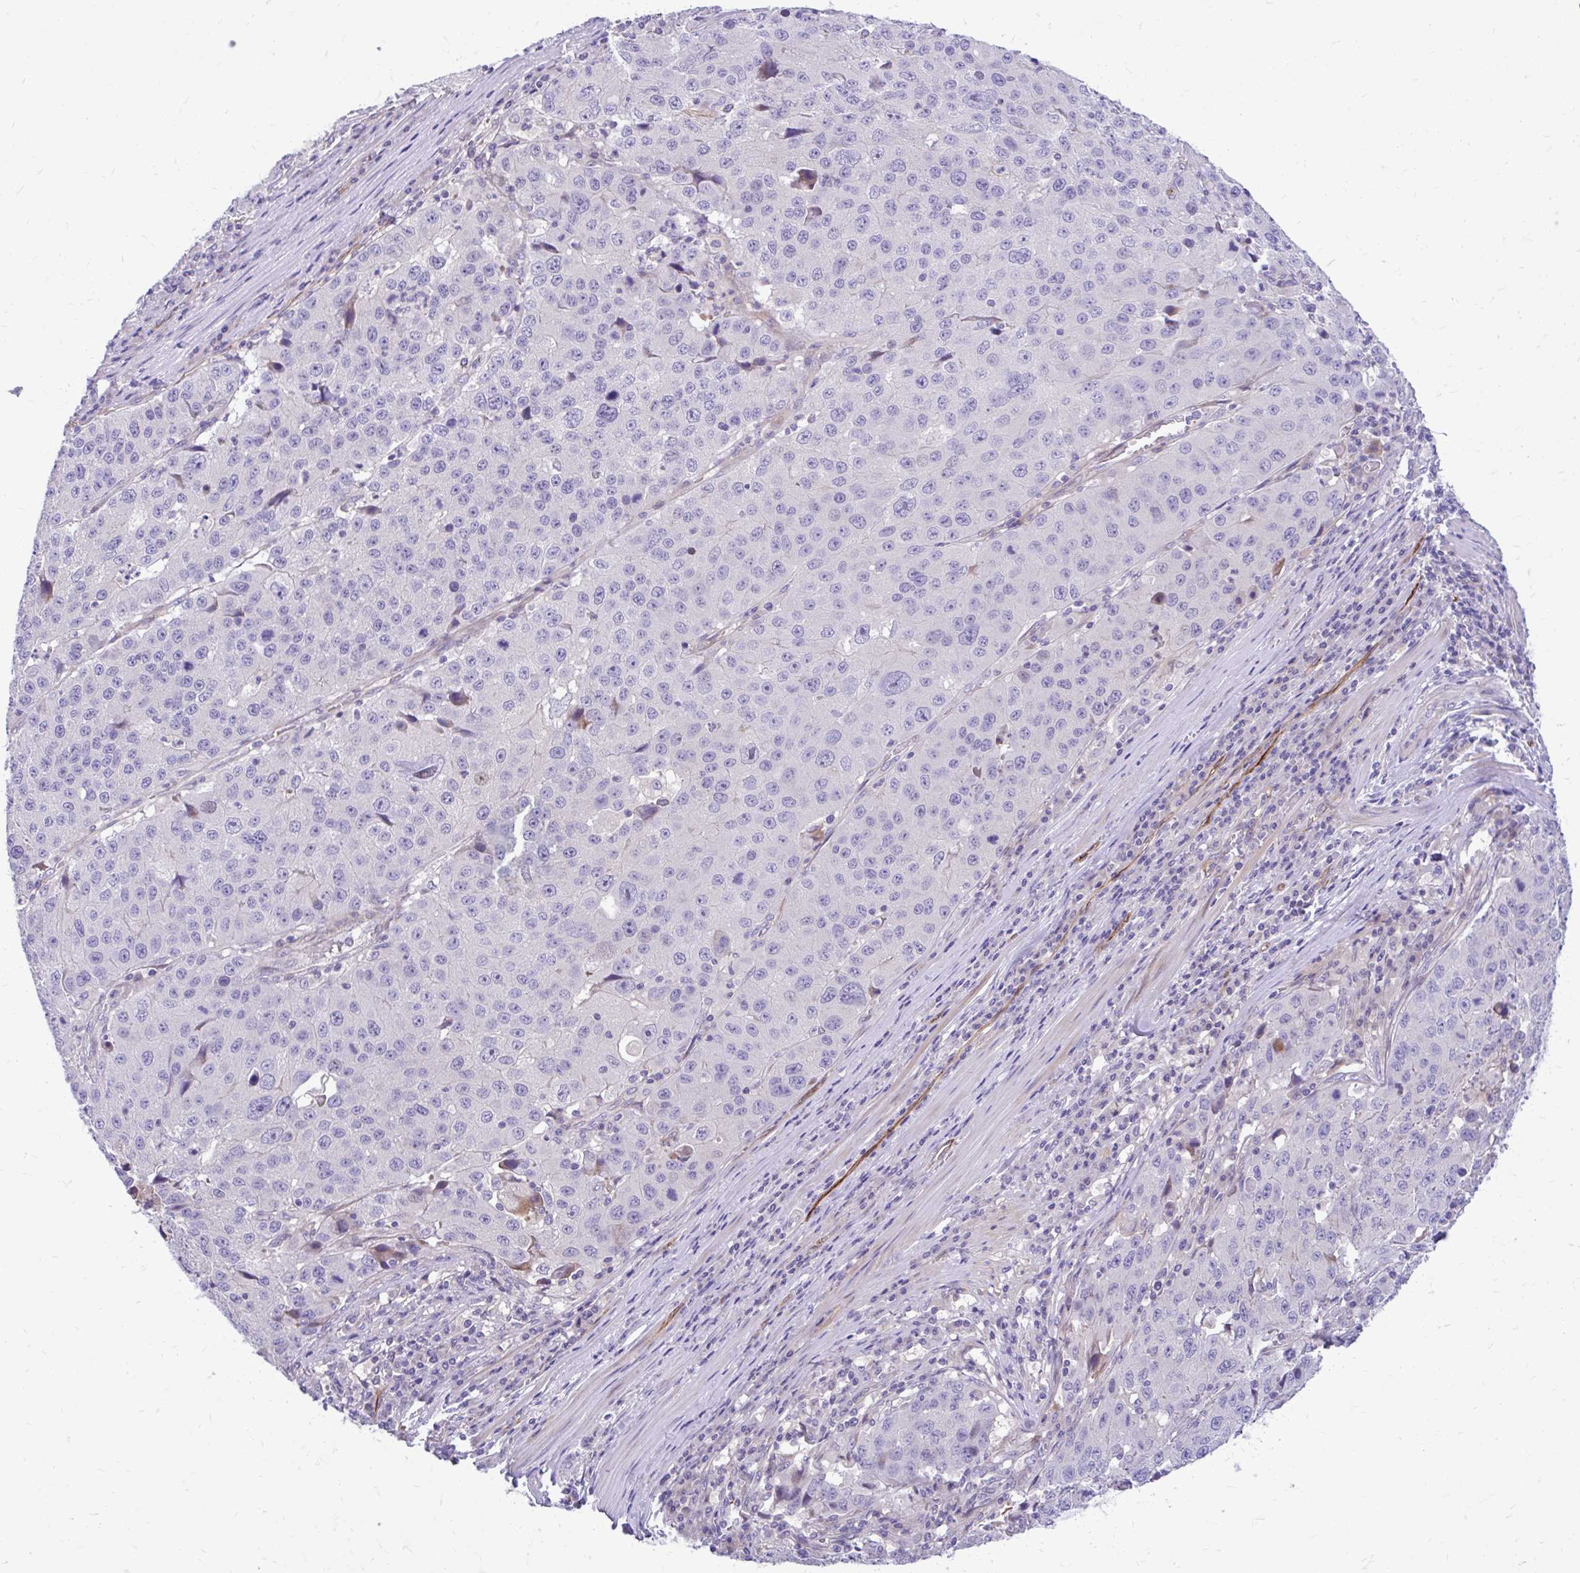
{"staining": {"intensity": "negative", "quantity": "none", "location": "none"}, "tissue": "stomach cancer", "cell_type": "Tumor cells", "image_type": "cancer", "snomed": [{"axis": "morphology", "description": "Adenocarcinoma, NOS"}, {"axis": "topography", "description": "Stomach"}], "caption": "Photomicrograph shows no protein expression in tumor cells of stomach cancer tissue. Brightfield microscopy of immunohistochemistry (IHC) stained with DAB (brown) and hematoxylin (blue), captured at high magnification.", "gene": "ESPNL", "patient": {"sex": "male", "age": 71}}